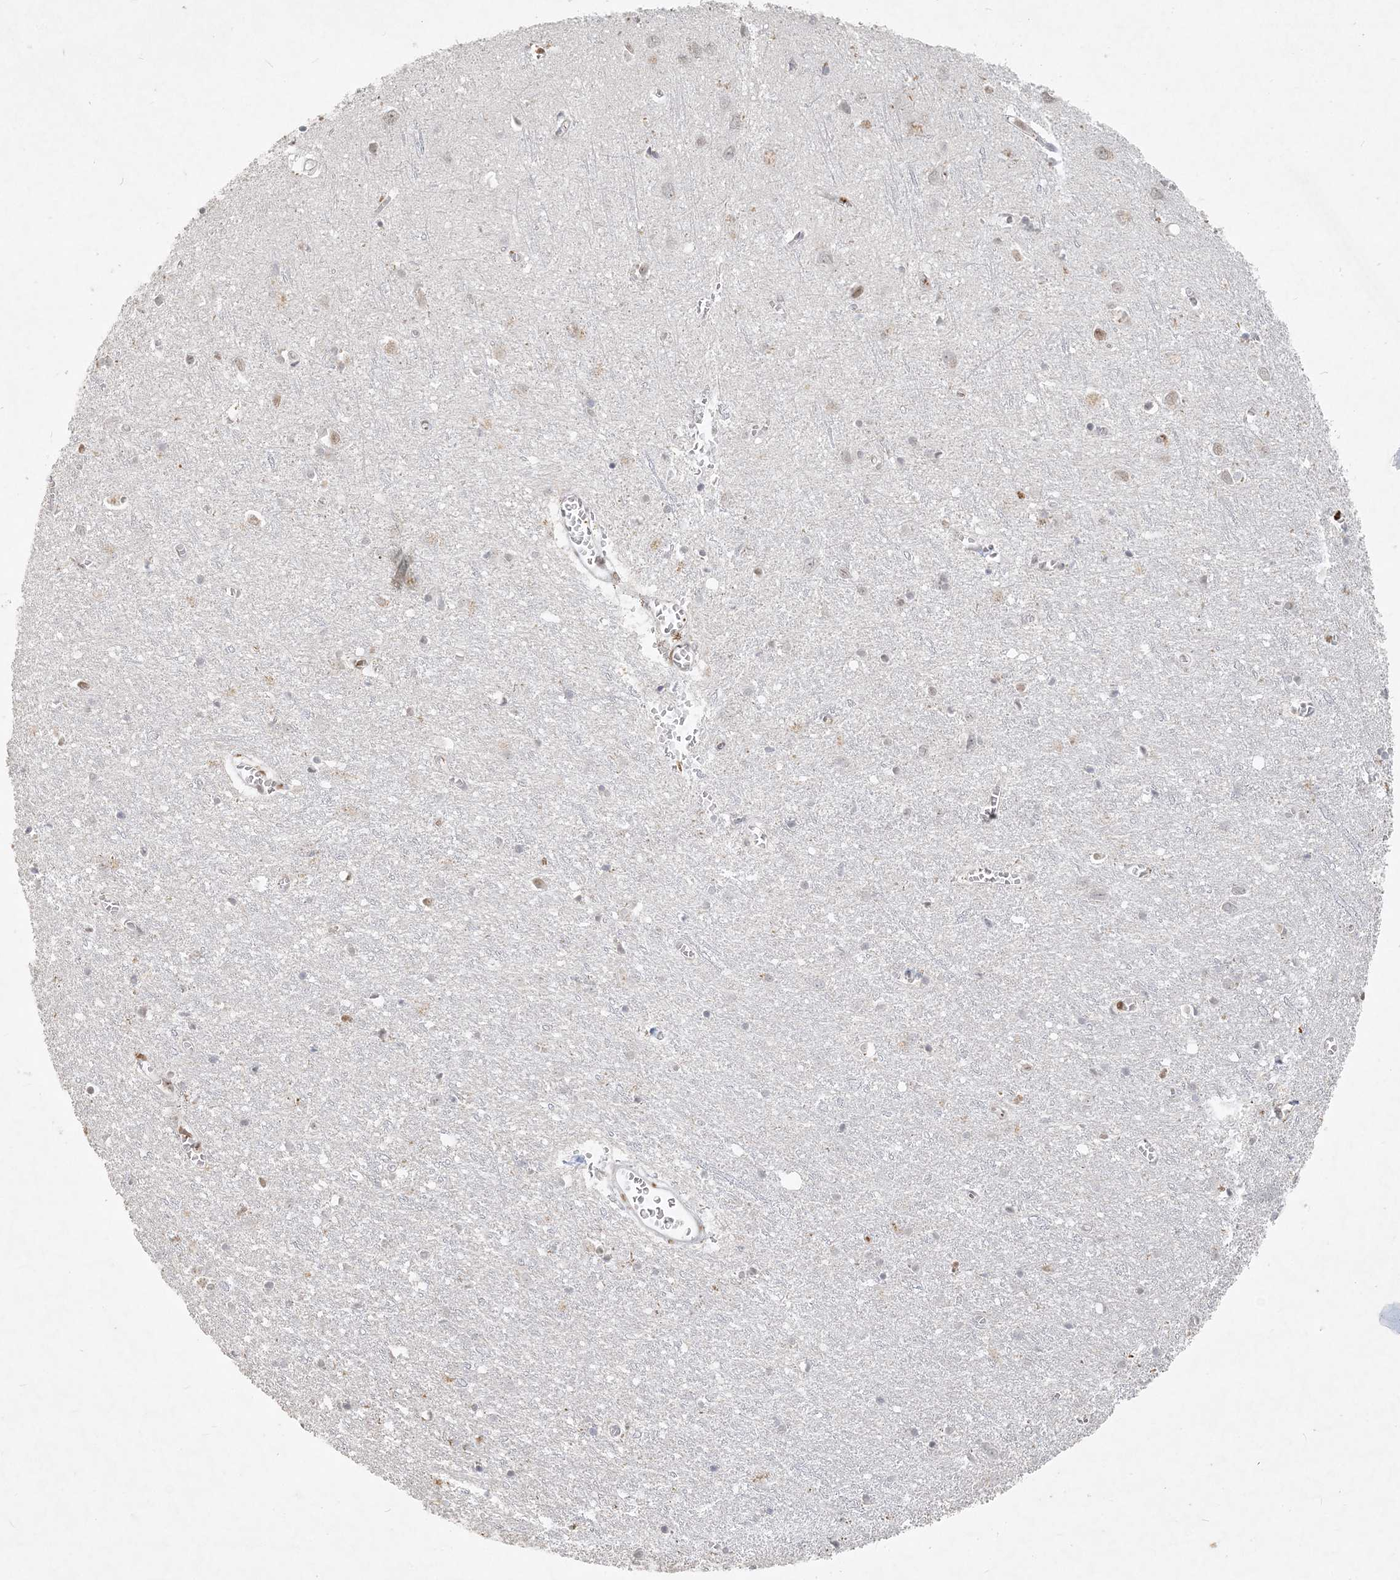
{"staining": {"intensity": "weak", "quantity": "<25%", "location": "nuclear"}, "tissue": "cerebral cortex", "cell_type": "Endothelial cells", "image_type": "normal", "snomed": [{"axis": "morphology", "description": "Normal tissue, NOS"}, {"axis": "topography", "description": "Cerebral cortex"}], "caption": "A photomicrograph of cerebral cortex stained for a protein demonstrates no brown staining in endothelial cells.", "gene": "BAZ1B", "patient": {"sex": "female", "age": 64}}